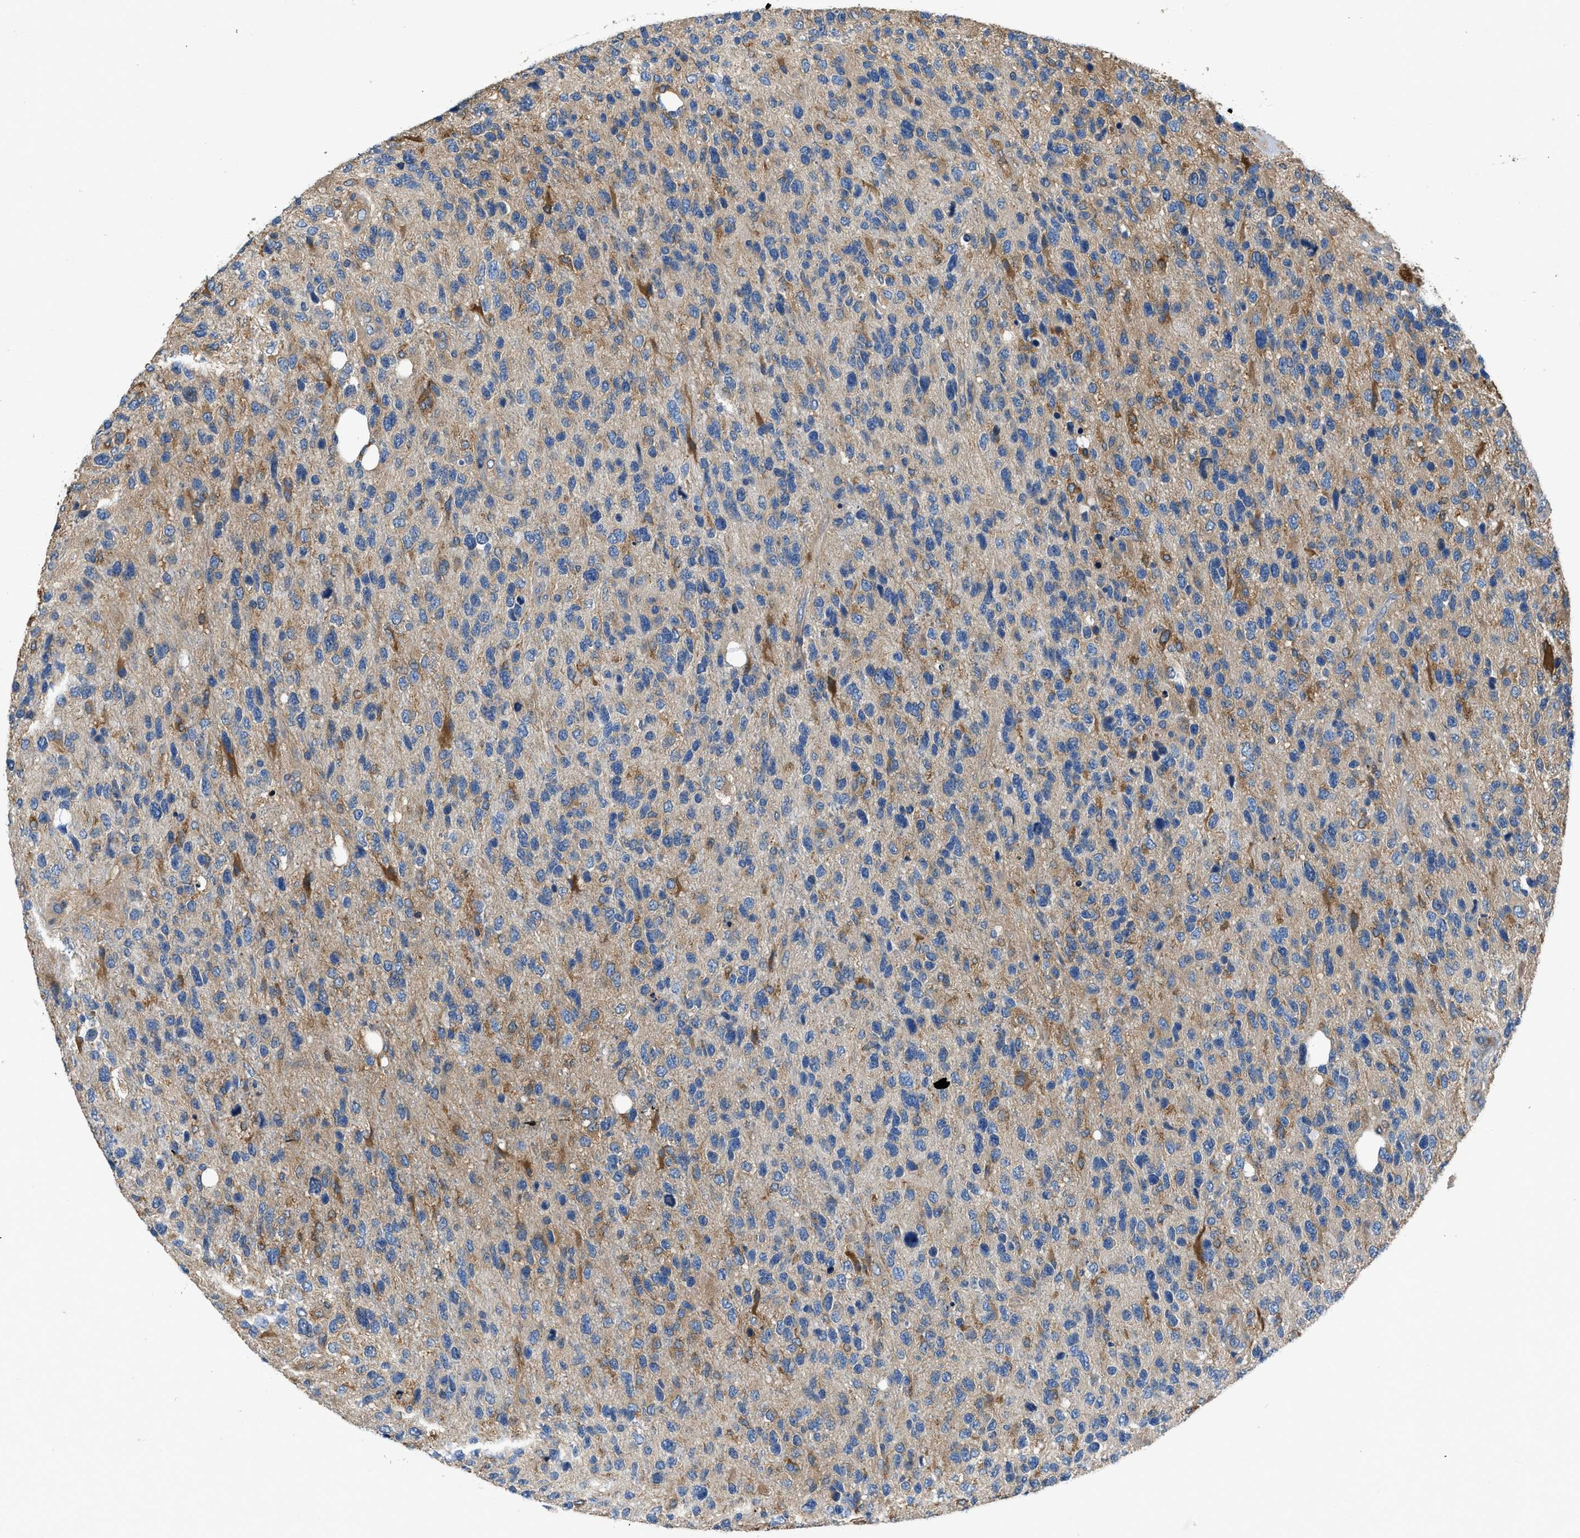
{"staining": {"intensity": "moderate", "quantity": "<25%", "location": "cytoplasmic/membranous"}, "tissue": "glioma", "cell_type": "Tumor cells", "image_type": "cancer", "snomed": [{"axis": "morphology", "description": "Glioma, malignant, High grade"}, {"axis": "topography", "description": "Brain"}], "caption": "This image demonstrates immunohistochemistry (IHC) staining of human malignant glioma (high-grade), with low moderate cytoplasmic/membranous staining in about <25% of tumor cells.", "gene": "PKM", "patient": {"sex": "female", "age": 58}}